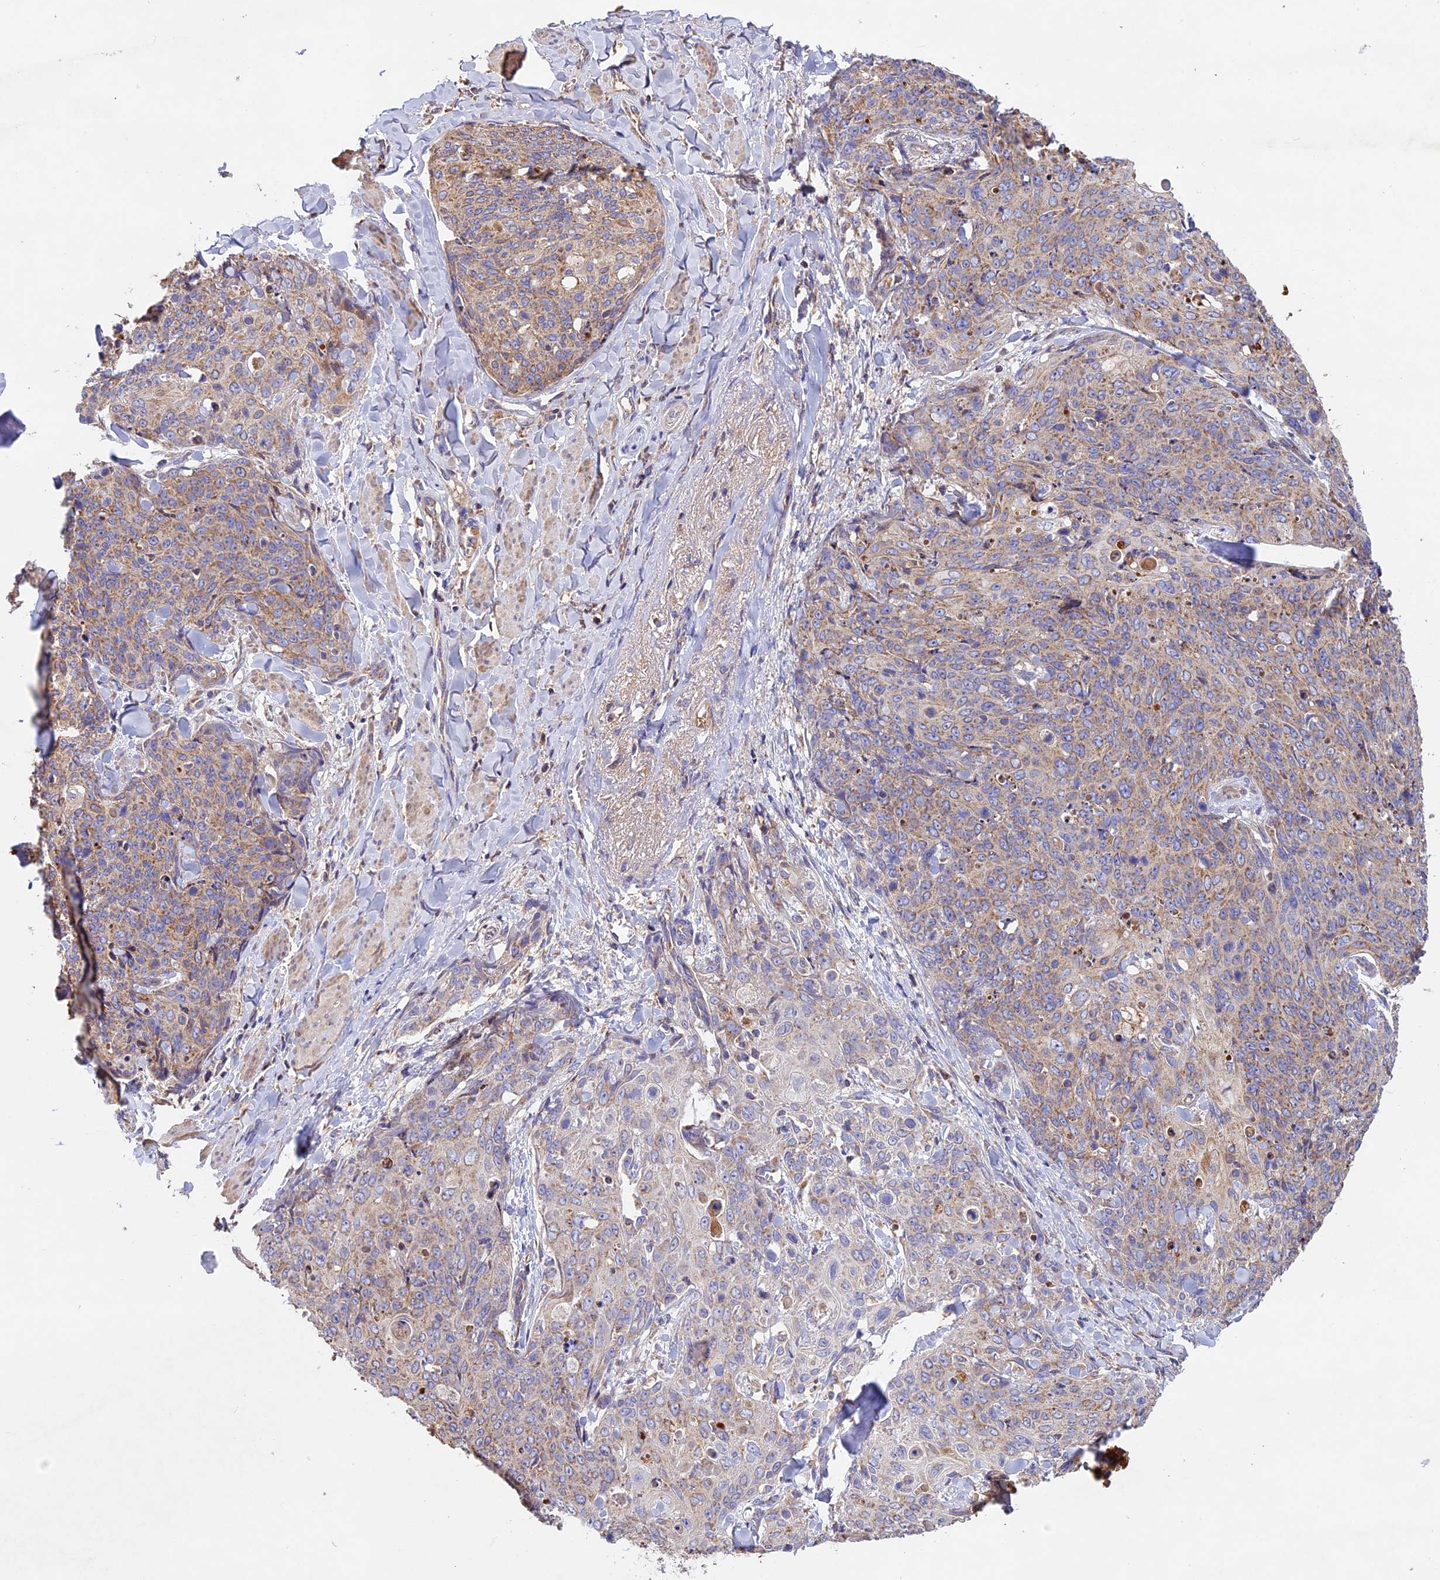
{"staining": {"intensity": "weak", "quantity": "25%-75%", "location": "cytoplasmic/membranous"}, "tissue": "skin cancer", "cell_type": "Tumor cells", "image_type": "cancer", "snomed": [{"axis": "morphology", "description": "Squamous cell carcinoma, NOS"}, {"axis": "topography", "description": "Skin"}, {"axis": "topography", "description": "Vulva"}], "caption": "Skin cancer (squamous cell carcinoma) was stained to show a protein in brown. There is low levels of weak cytoplasmic/membranous expression in about 25%-75% of tumor cells. (DAB IHC with brightfield microscopy, high magnification).", "gene": "OCEL1", "patient": {"sex": "female", "age": 85}}